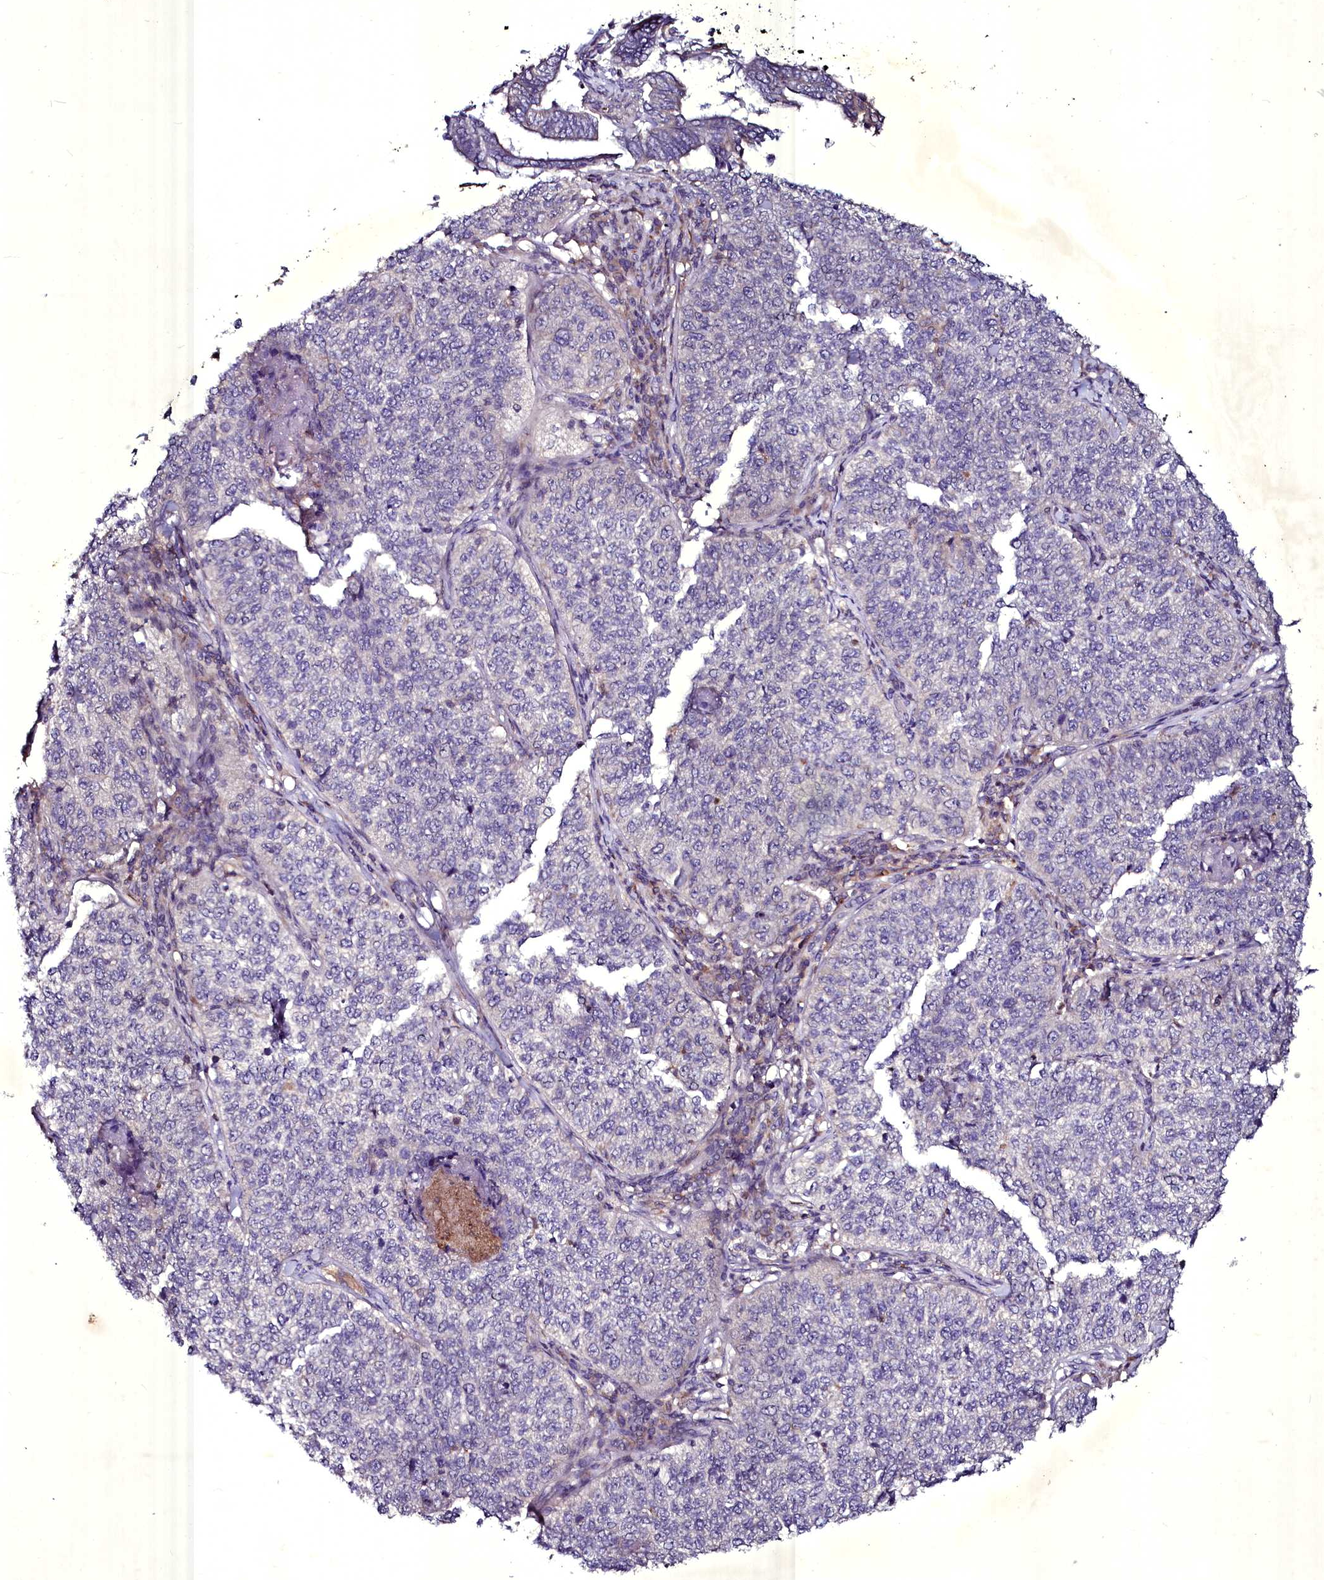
{"staining": {"intensity": "negative", "quantity": "none", "location": "none"}, "tissue": "cervical cancer", "cell_type": "Tumor cells", "image_type": "cancer", "snomed": [{"axis": "morphology", "description": "Squamous cell carcinoma, NOS"}, {"axis": "topography", "description": "Cervix"}], "caption": "An immunohistochemistry (IHC) image of cervical squamous cell carcinoma is shown. There is no staining in tumor cells of cervical squamous cell carcinoma. Nuclei are stained in blue.", "gene": "SELENOT", "patient": {"sex": "female", "age": 35}}